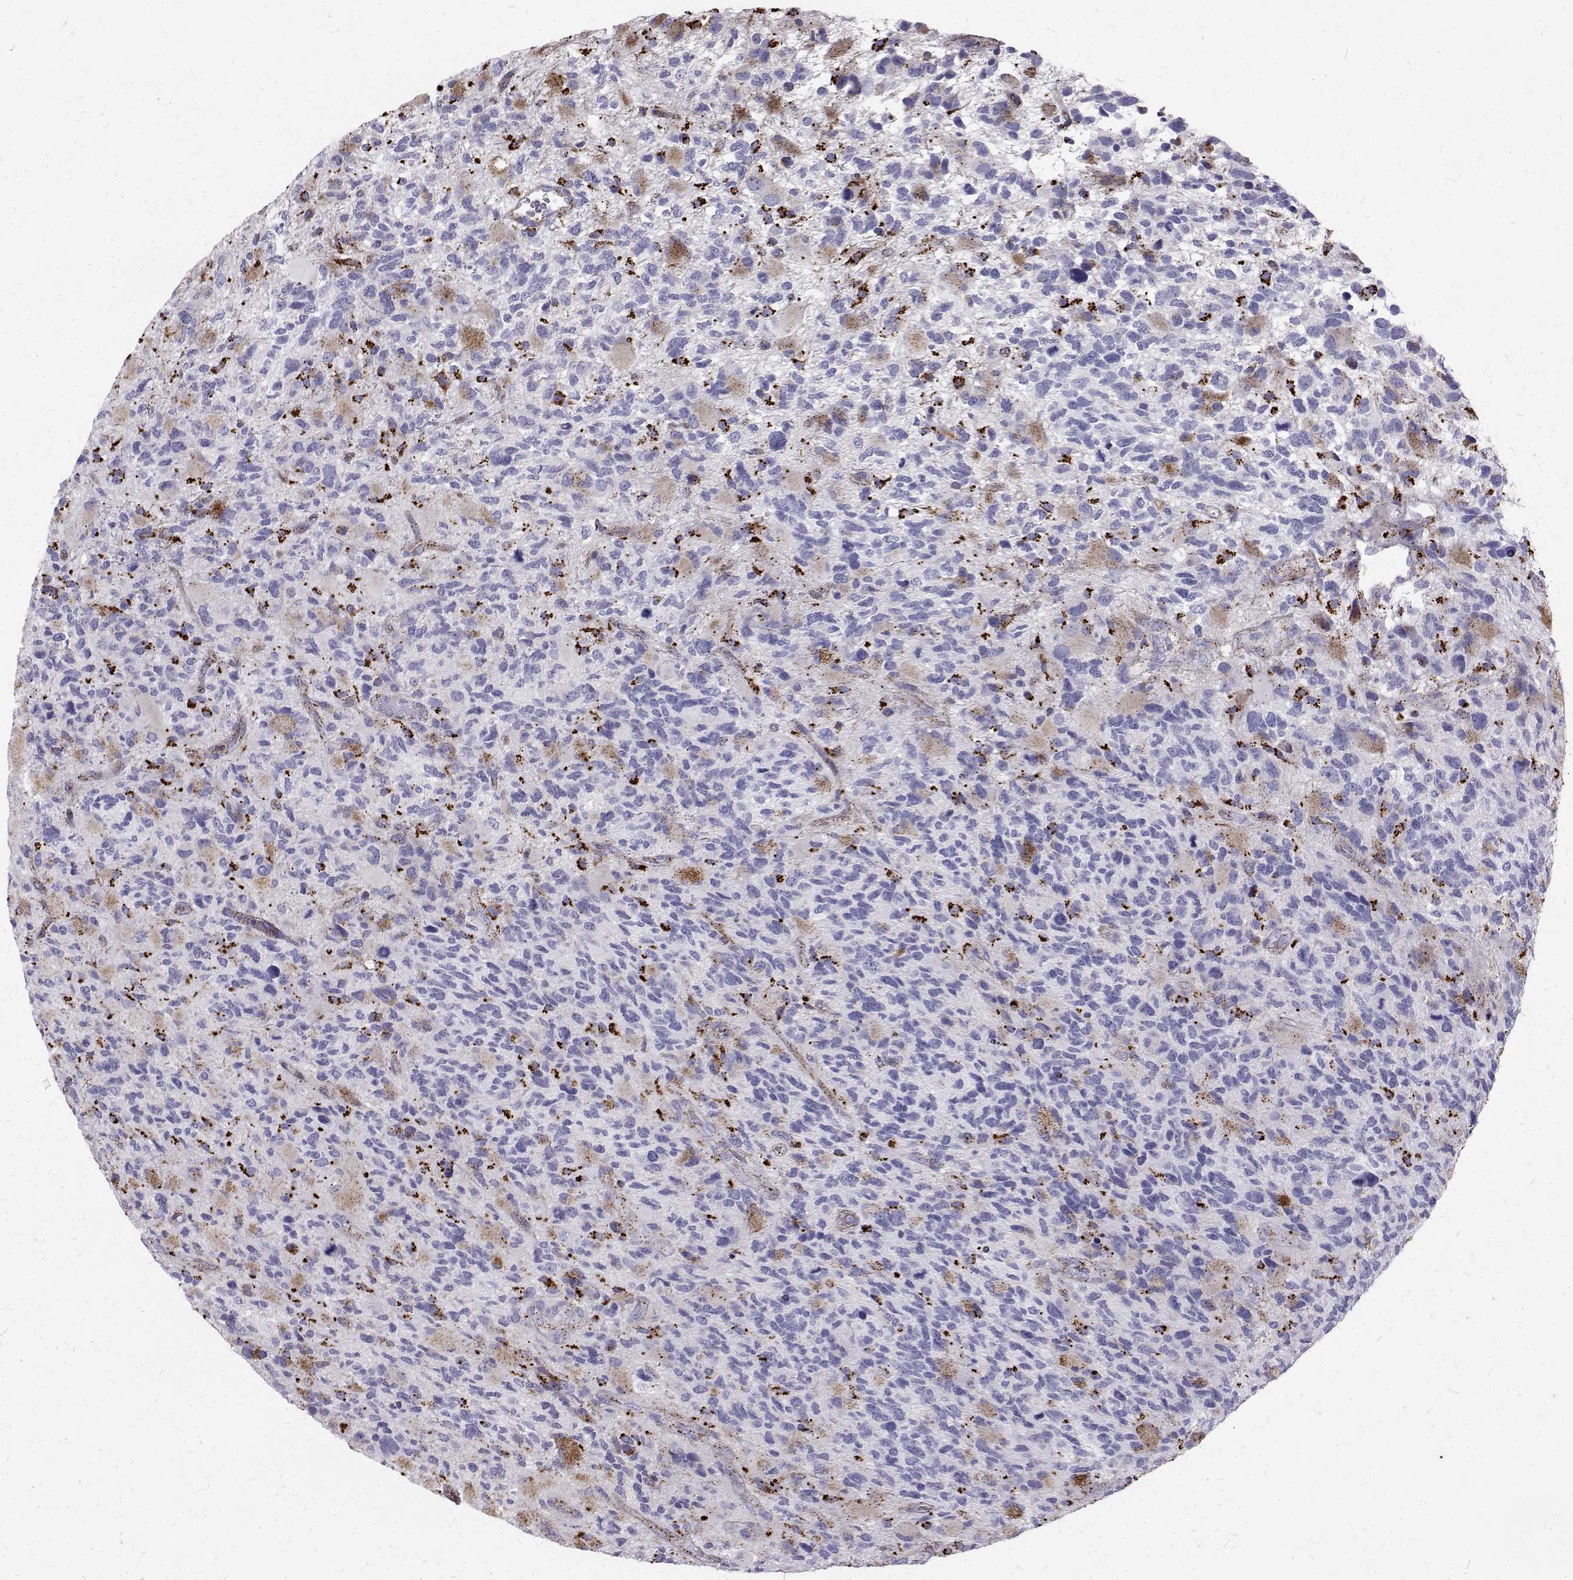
{"staining": {"intensity": "moderate", "quantity": "<25%", "location": "cytoplasmic/membranous"}, "tissue": "glioma", "cell_type": "Tumor cells", "image_type": "cancer", "snomed": [{"axis": "morphology", "description": "Glioma, malignant, High grade"}, {"axis": "topography", "description": "Brain"}], "caption": "Immunohistochemical staining of glioma reveals moderate cytoplasmic/membranous protein positivity in about <25% of tumor cells. Nuclei are stained in blue.", "gene": "TPP1", "patient": {"sex": "female", "age": 71}}